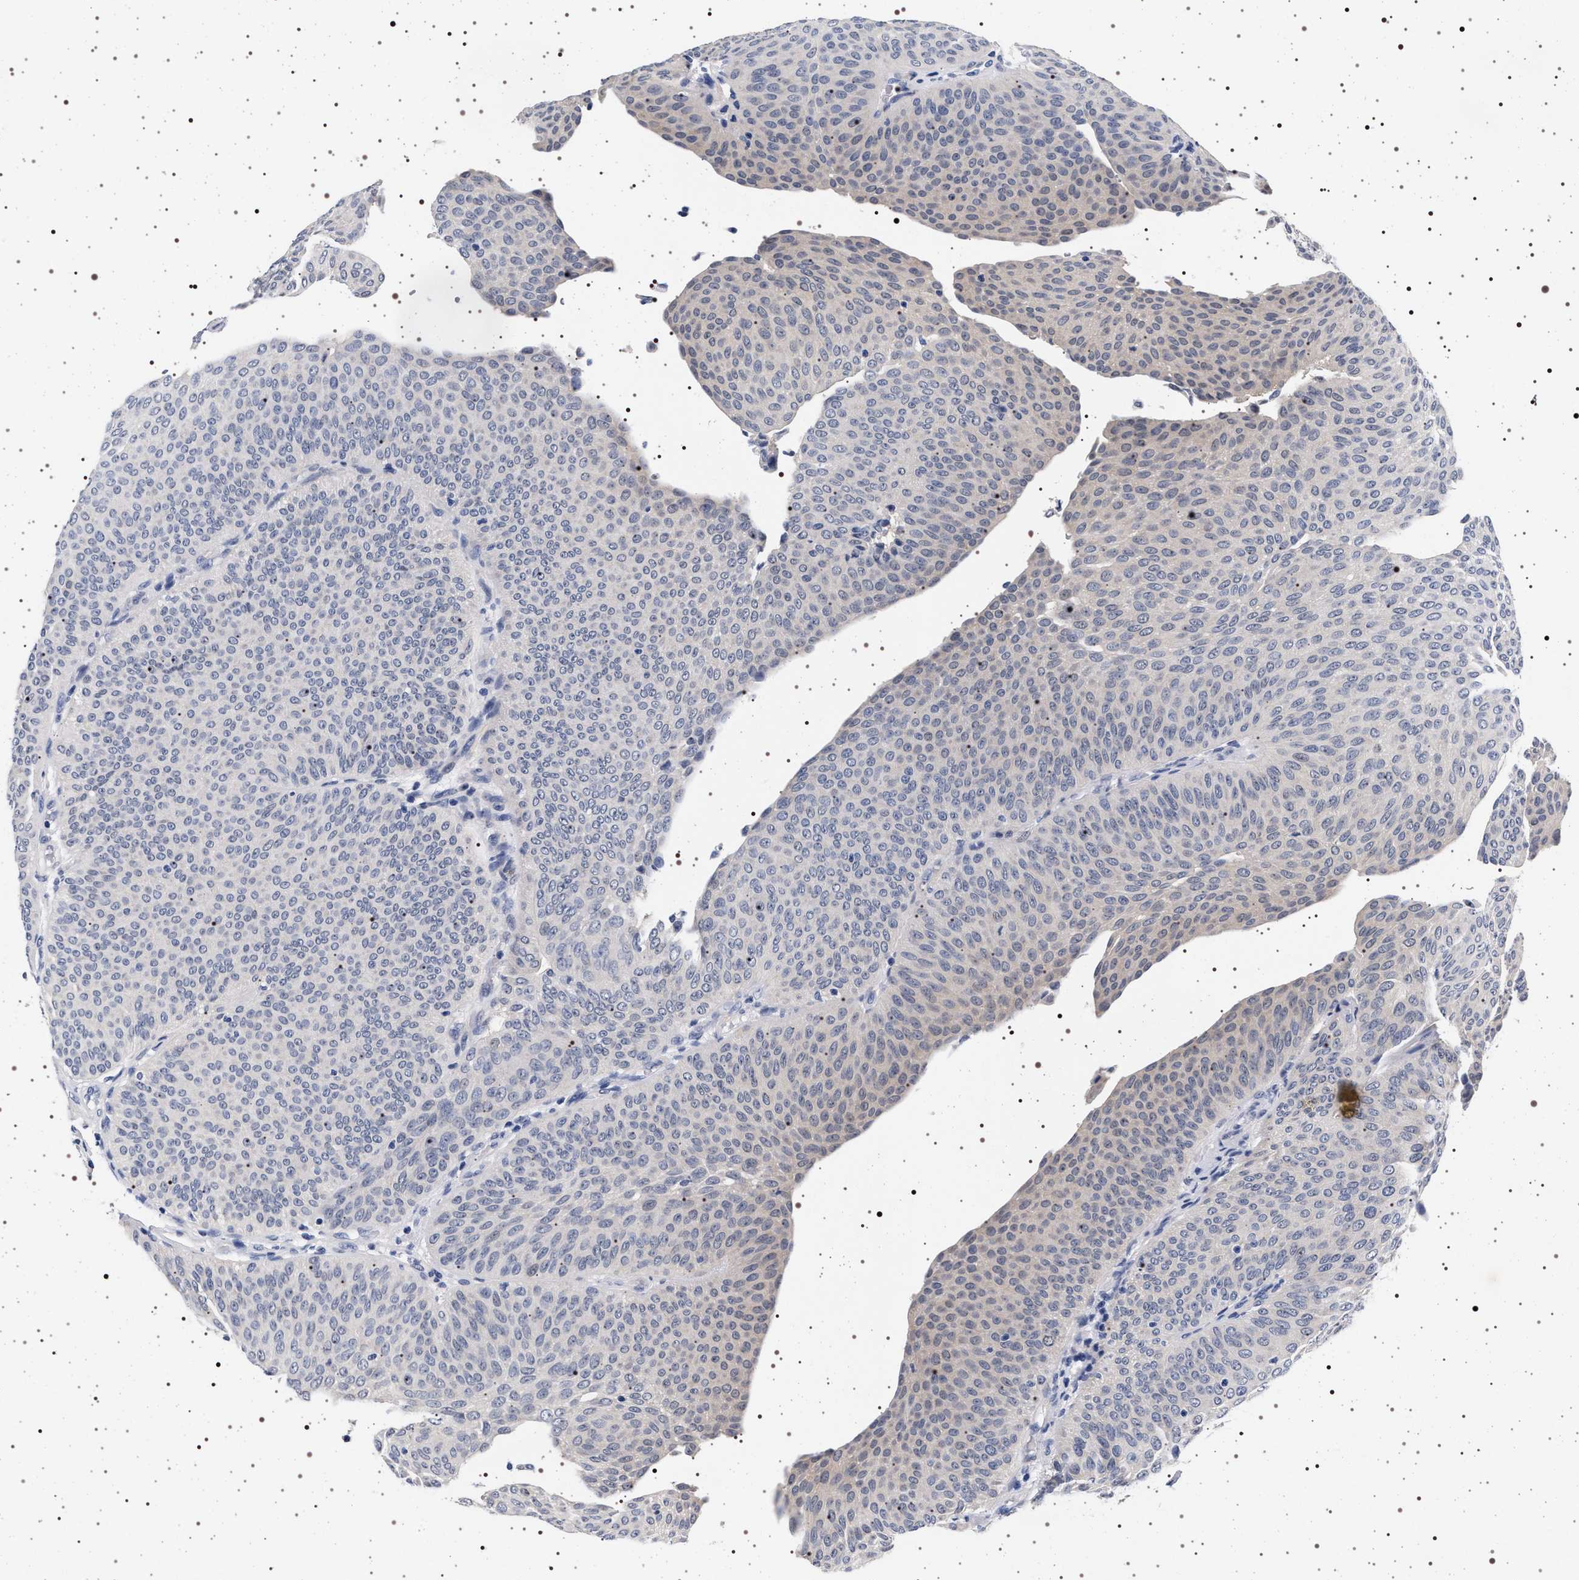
{"staining": {"intensity": "negative", "quantity": "none", "location": "none"}, "tissue": "urothelial cancer", "cell_type": "Tumor cells", "image_type": "cancer", "snomed": [{"axis": "morphology", "description": "Urothelial carcinoma, Low grade"}, {"axis": "topography", "description": "Urinary bladder"}], "caption": "Photomicrograph shows no significant protein expression in tumor cells of urothelial cancer.", "gene": "MAPK10", "patient": {"sex": "female", "age": 60}}